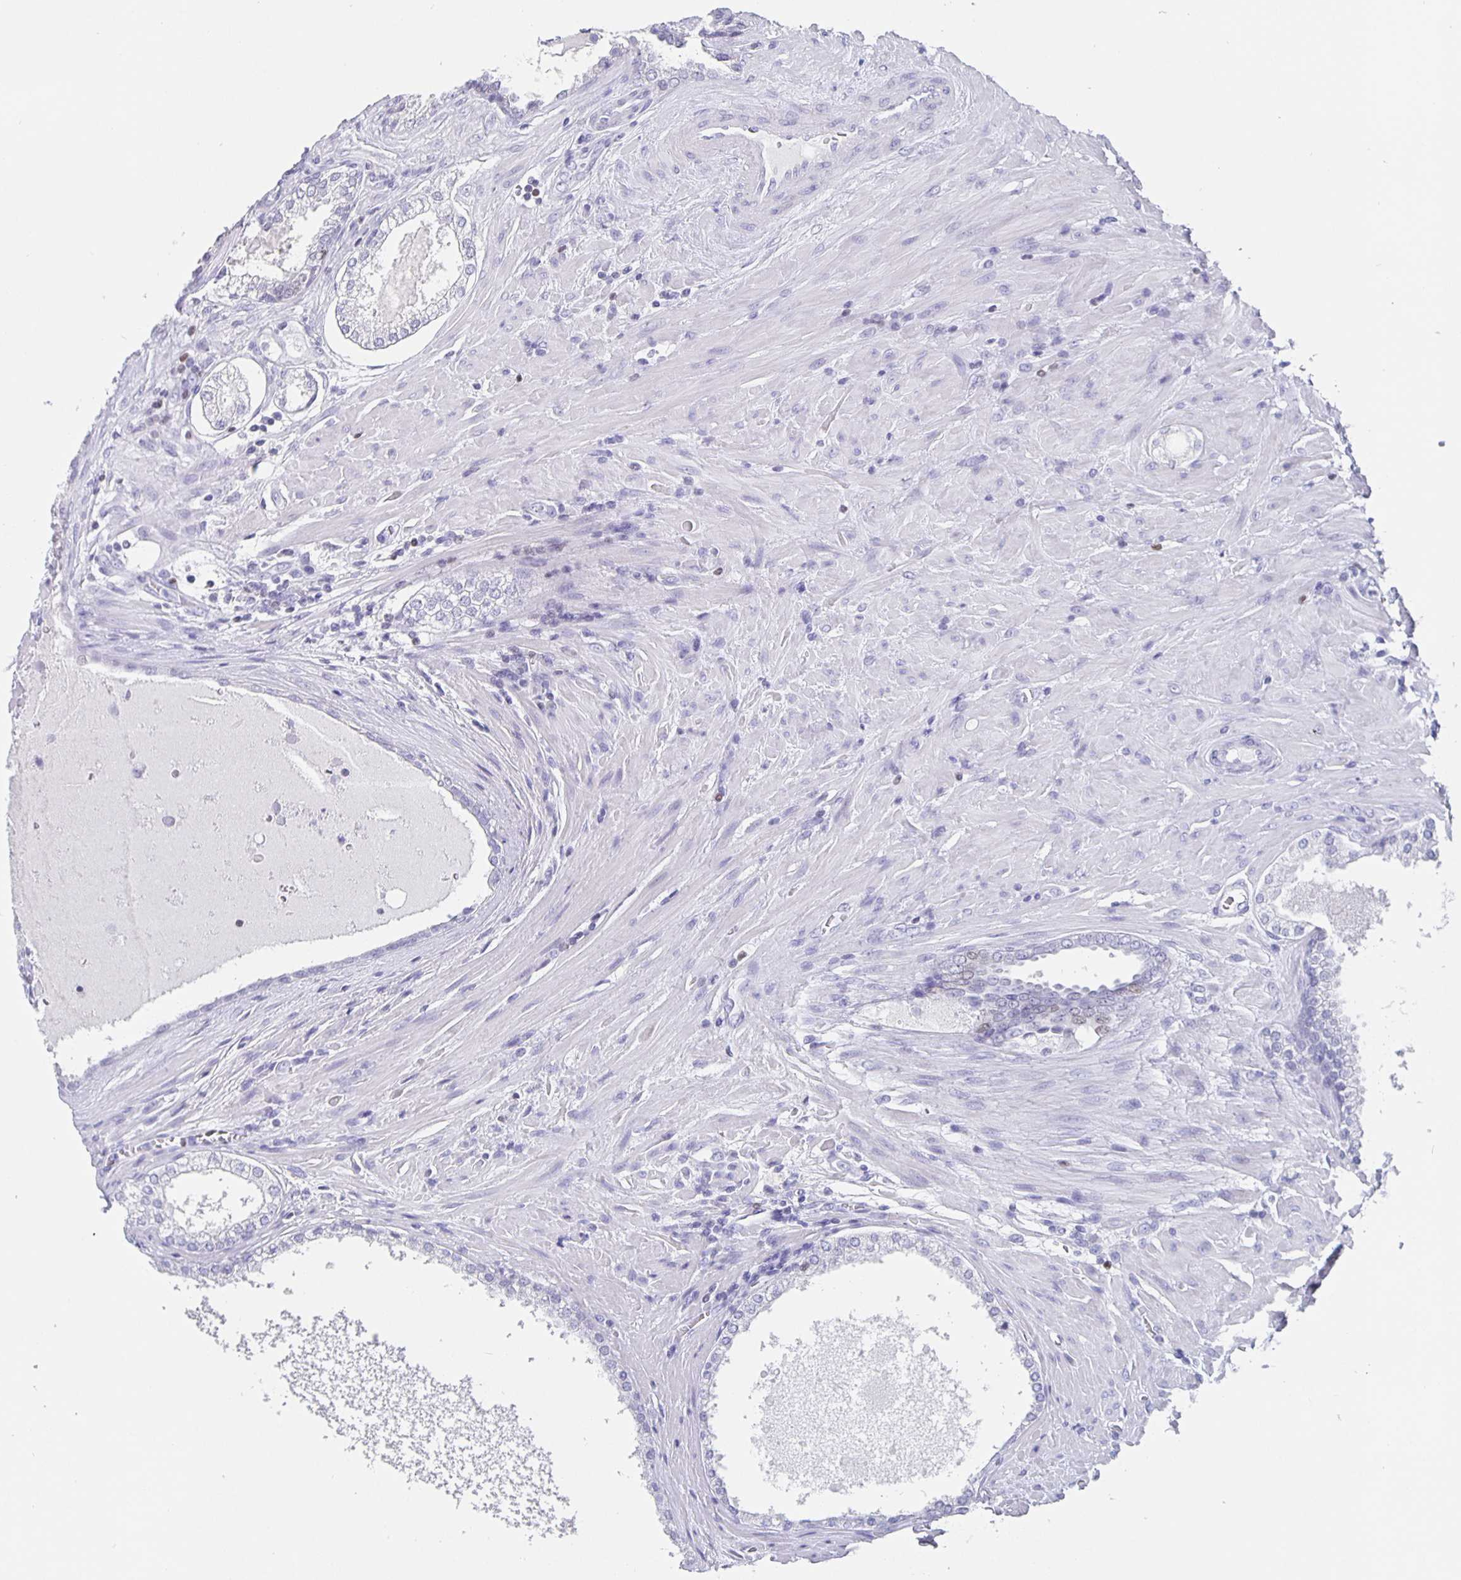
{"staining": {"intensity": "negative", "quantity": "none", "location": "none"}, "tissue": "prostate cancer", "cell_type": "Tumor cells", "image_type": "cancer", "snomed": [{"axis": "morphology", "description": "Adenocarcinoma, High grade"}, {"axis": "topography", "description": "Prostate"}], "caption": "A high-resolution histopathology image shows immunohistochemistry staining of prostate adenocarcinoma (high-grade), which shows no significant positivity in tumor cells.", "gene": "SATB2", "patient": {"sex": "male", "age": 73}}